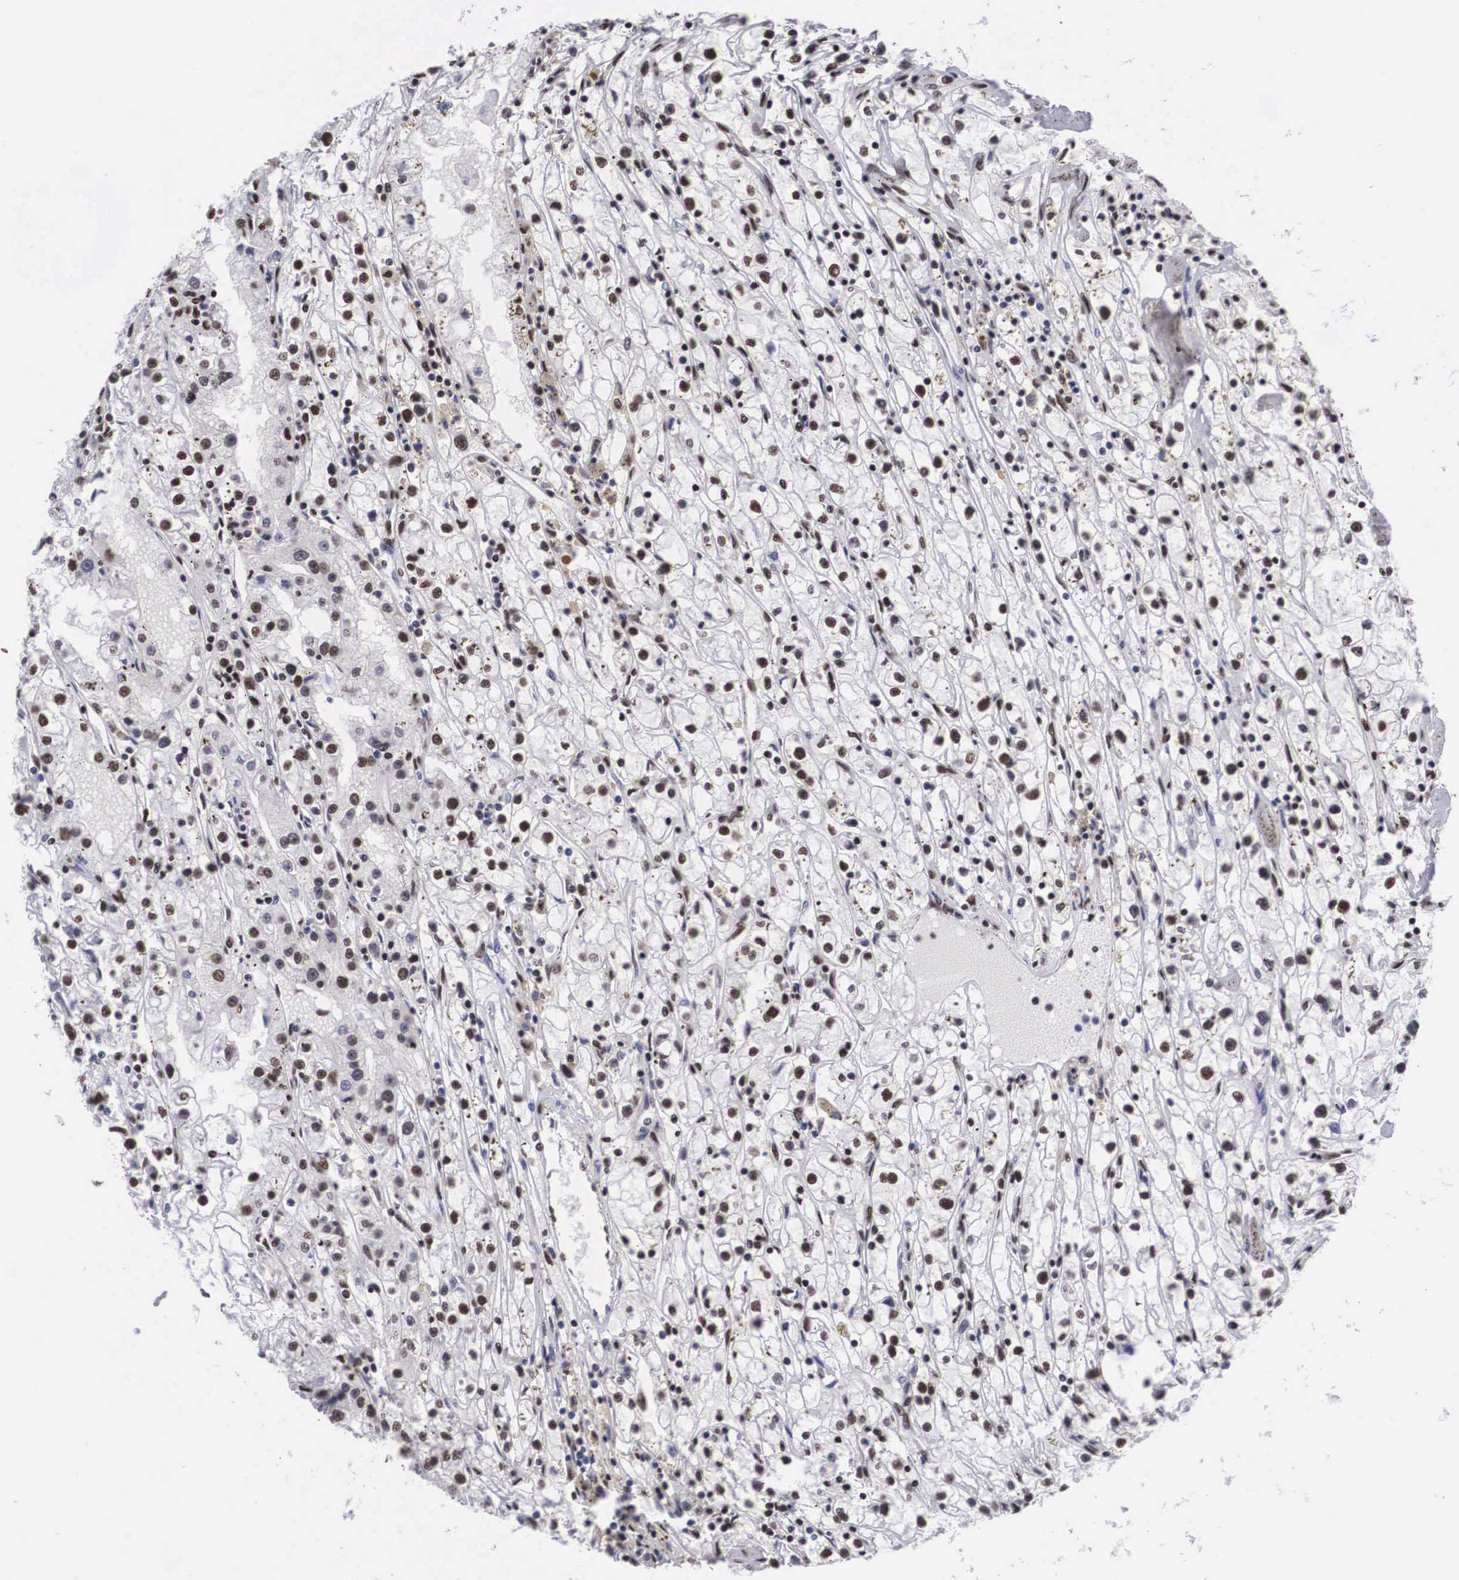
{"staining": {"intensity": "moderate", "quantity": ">75%", "location": "nuclear"}, "tissue": "renal cancer", "cell_type": "Tumor cells", "image_type": "cancer", "snomed": [{"axis": "morphology", "description": "Adenocarcinoma, NOS"}, {"axis": "topography", "description": "Kidney"}], "caption": "There is medium levels of moderate nuclear staining in tumor cells of renal adenocarcinoma, as demonstrated by immunohistochemical staining (brown color).", "gene": "SF3A1", "patient": {"sex": "male", "age": 56}}